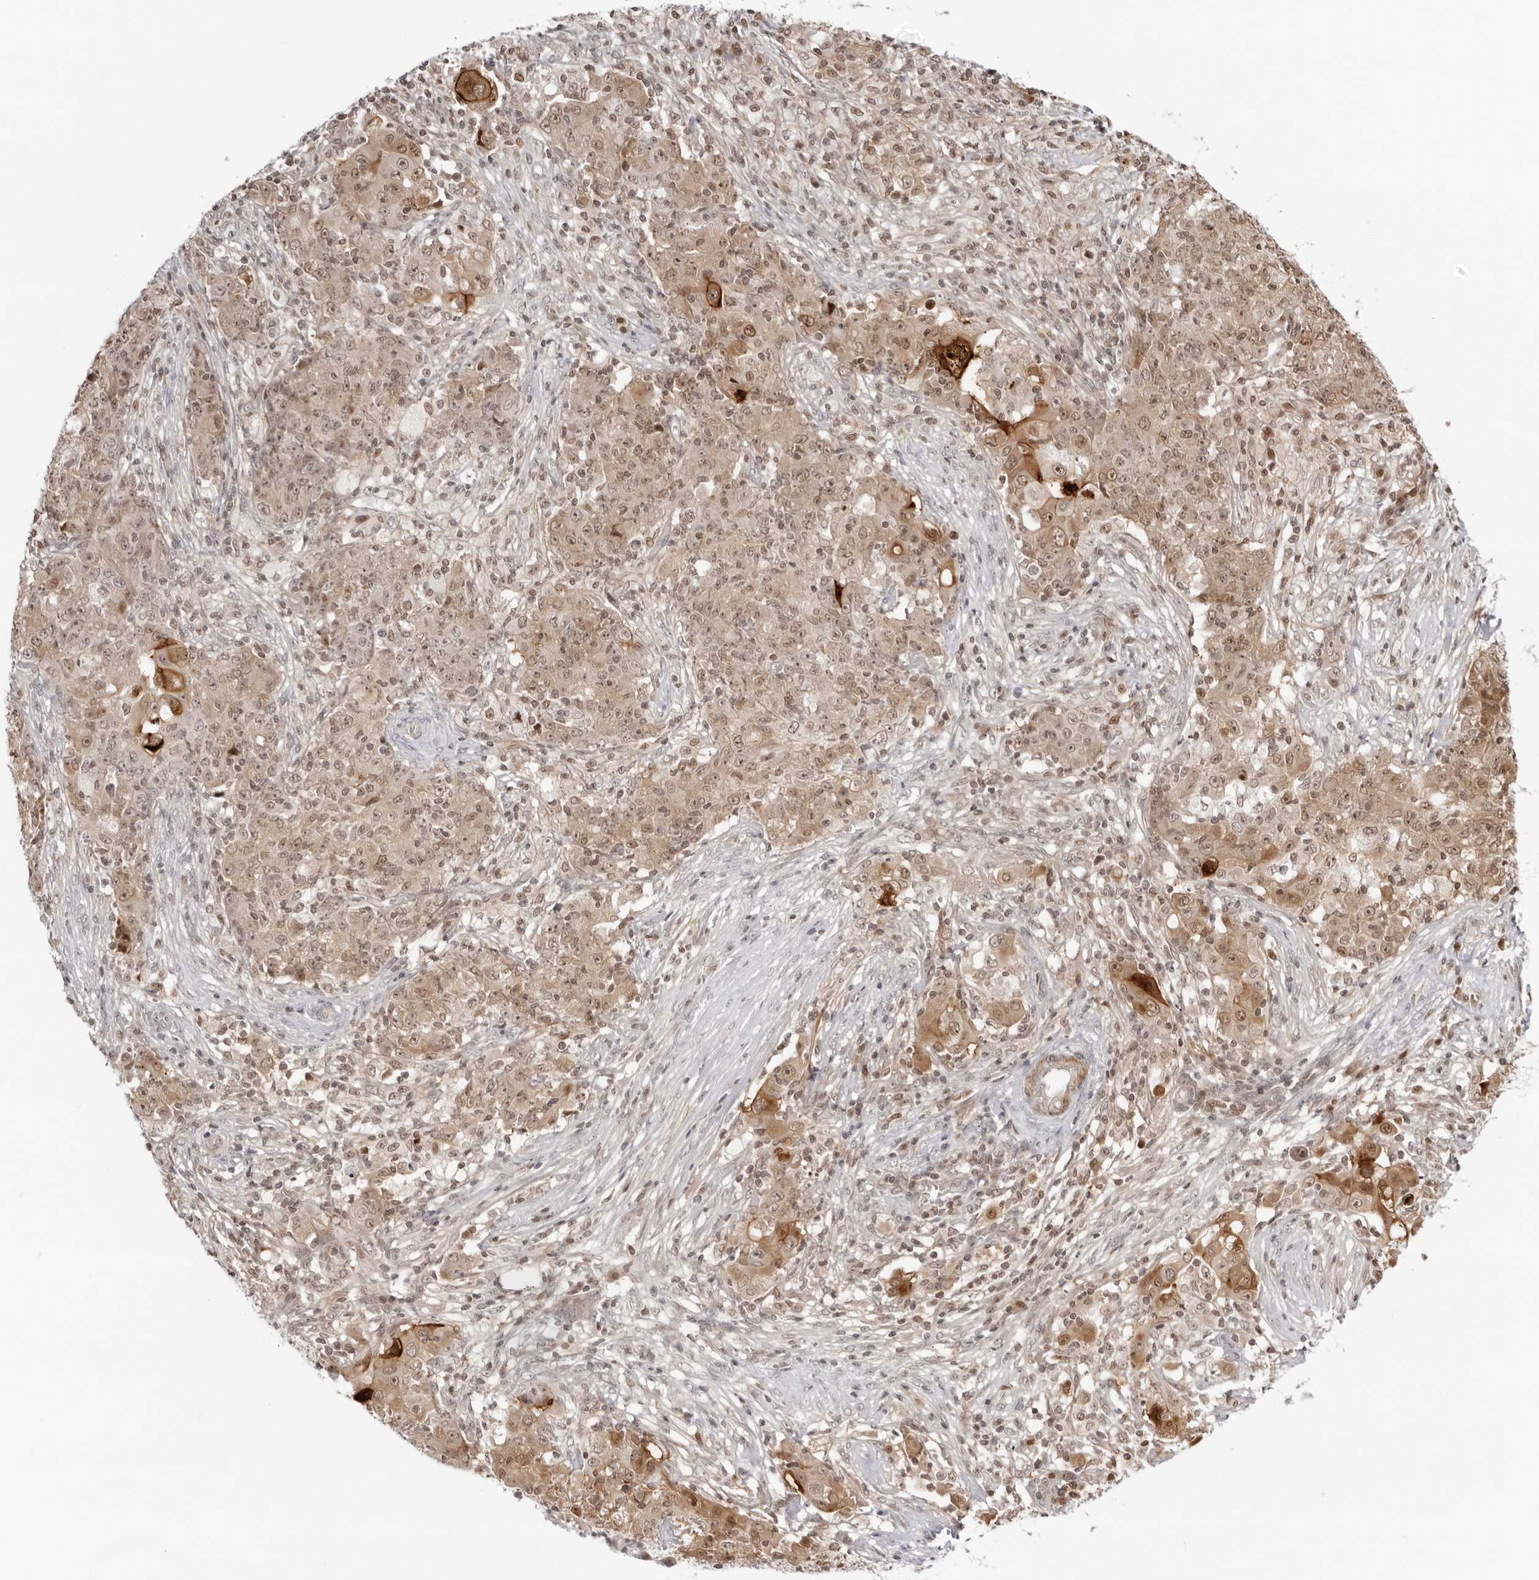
{"staining": {"intensity": "moderate", "quantity": "25%-75%", "location": "cytoplasmic/membranous,nuclear"}, "tissue": "ovarian cancer", "cell_type": "Tumor cells", "image_type": "cancer", "snomed": [{"axis": "morphology", "description": "Carcinoma, endometroid"}, {"axis": "topography", "description": "Ovary"}], "caption": "Immunohistochemistry (DAB) staining of human ovarian cancer reveals moderate cytoplasmic/membranous and nuclear protein staining in about 25%-75% of tumor cells.", "gene": "RNF146", "patient": {"sex": "female", "age": 42}}